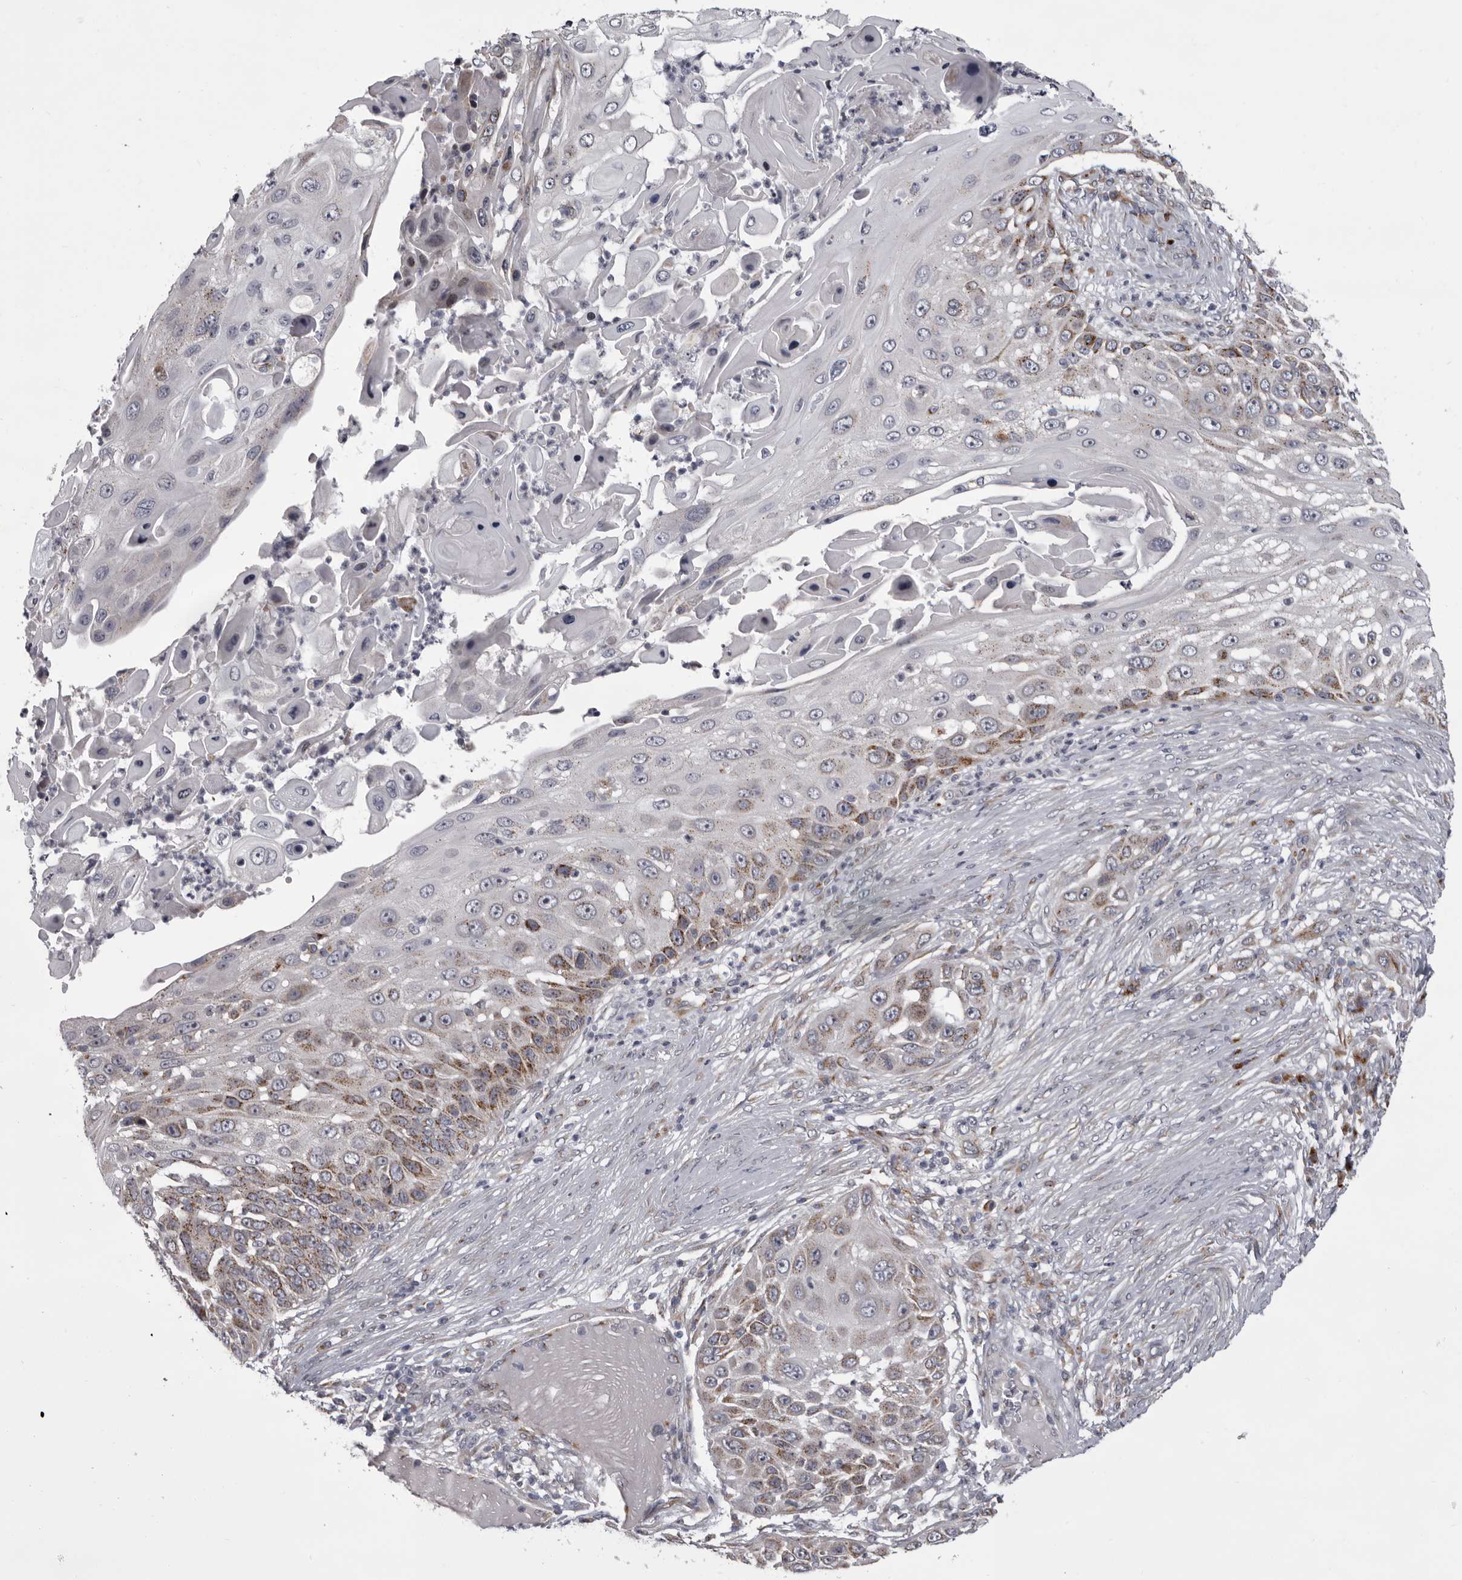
{"staining": {"intensity": "moderate", "quantity": "25%-75%", "location": "cytoplasmic/membranous"}, "tissue": "skin cancer", "cell_type": "Tumor cells", "image_type": "cancer", "snomed": [{"axis": "morphology", "description": "Squamous cell carcinoma, NOS"}, {"axis": "topography", "description": "Skin"}], "caption": "IHC staining of squamous cell carcinoma (skin), which demonstrates medium levels of moderate cytoplasmic/membranous staining in approximately 25%-75% of tumor cells indicating moderate cytoplasmic/membranous protein expression. The staining was performed using DAB (3,3'-diaminobenzidine) (brown) for protein detection and nuclei were counterstained in hematoxylin (blue).", "gene": "WDR47", "patient": {"sex": "female", "age": 44}}